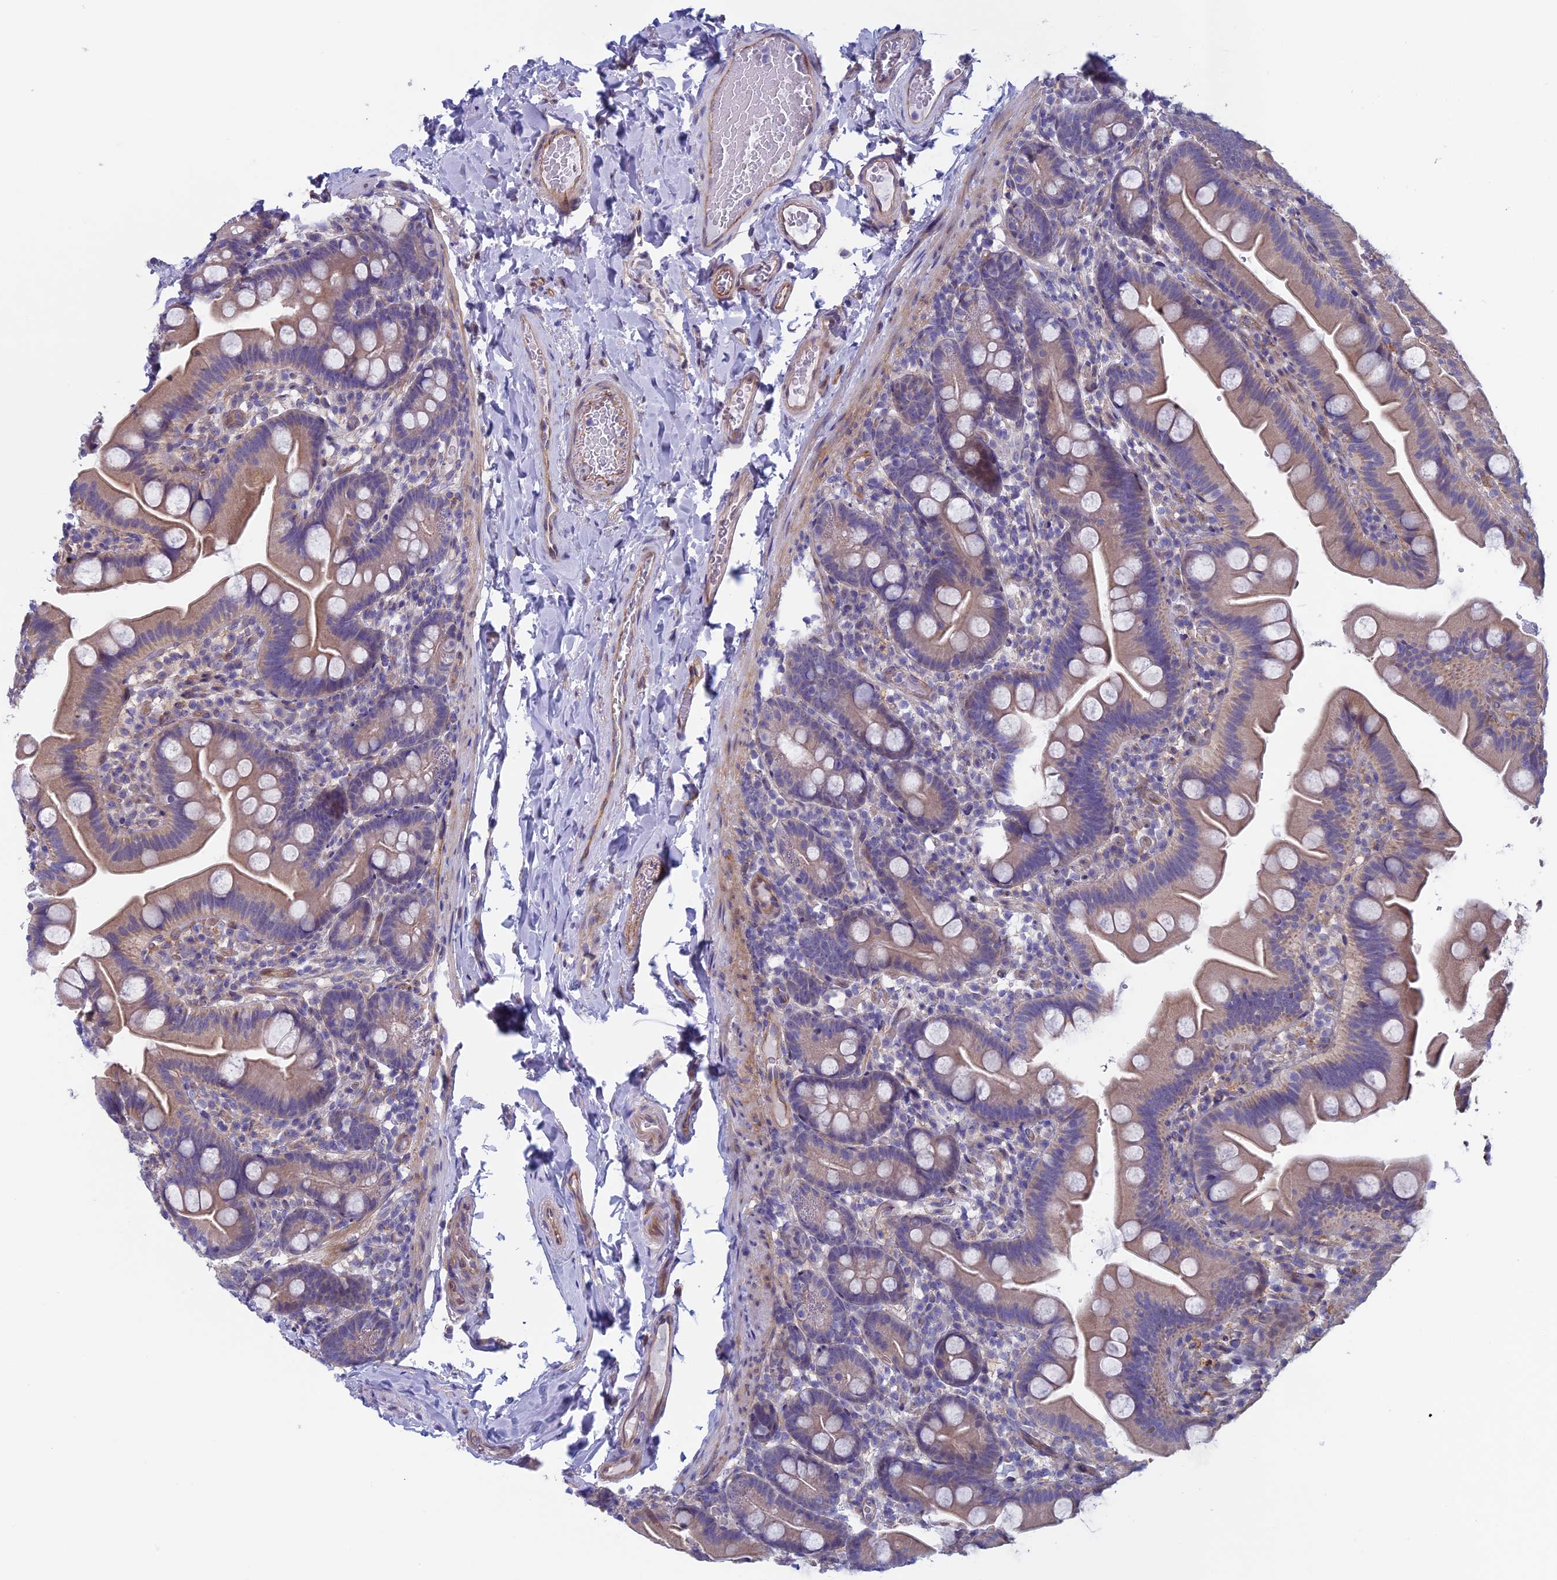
{"staining": {"intensity": "moderate", "quantity": "<25%", "location": "cytoplasmic/membranous"}, "tissue": "small intestine", "cell_type": "Glandular cells", "image_type": "normal", "snomed": [{"axis": "morphology", "description": "Normal tissue, NOS"}, {"axis": "topography", "description": "Small intestine"}], "caption": "Brown immunohistochemical staining in benign human small intestine demonstrates moderate cytoplasmic/membranous staining in about <25% of glandular cells.", "gene": "CNOT6L", "patient": {"sex": "female", "age": 68}}